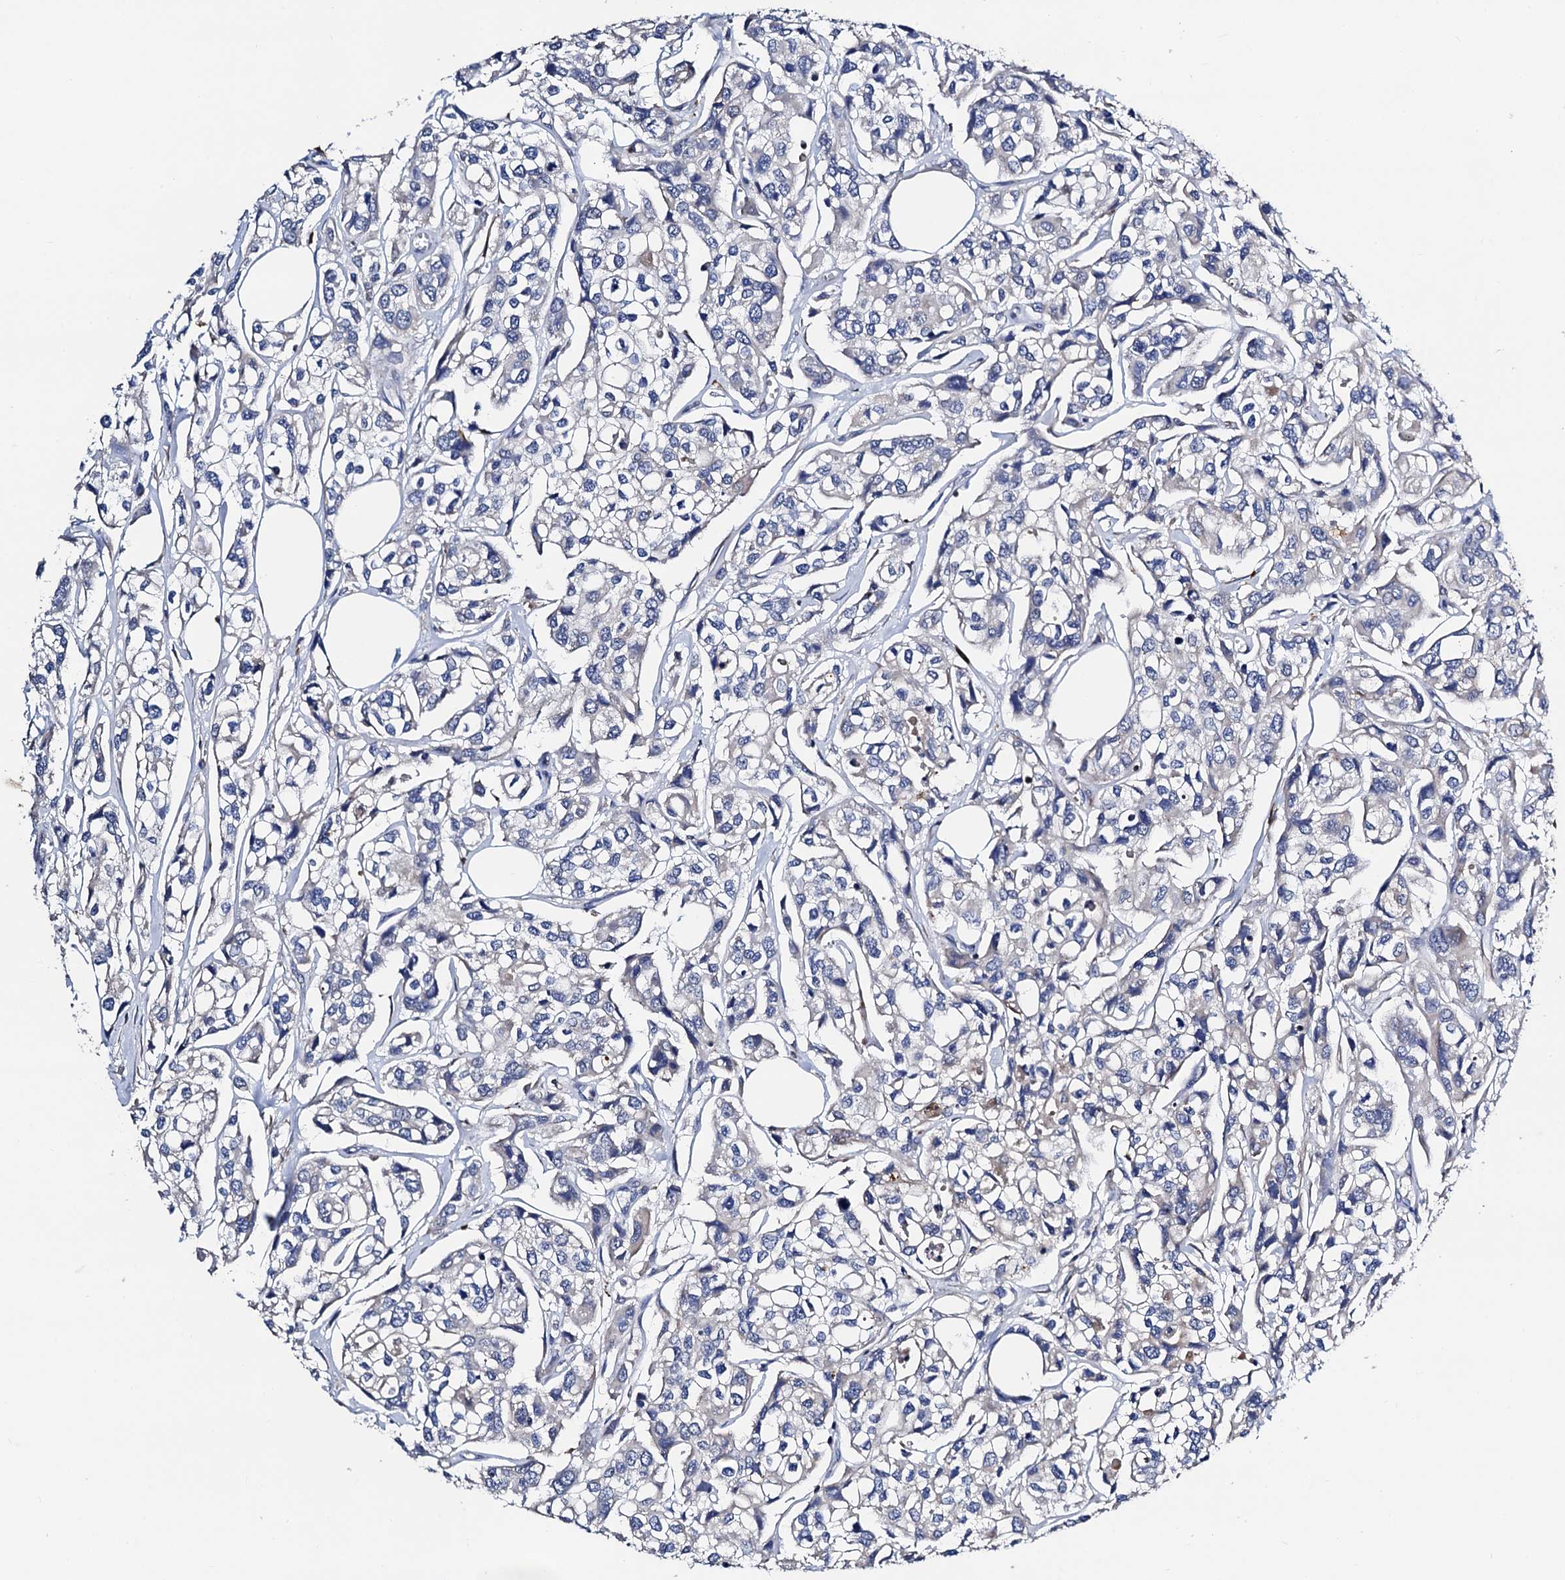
{"staining": {"intensity": "negative", "quantity": "none", "location": "none"}, "tissue": "urothelial cancer", "cell_type": "Tumor cells", "image_type": "cancer", "snomed": [{"axis": "morphology", "description": "Urothelial carcinoma, High grade"}, {"axis": "topography", "description": "Urinary bladder"}], "caption": "There is no significant expression in tumor cells of high-grade urothelial carcinoma.", "gene": "FREM3", "patient": {"sex": "male", "age": 67}}